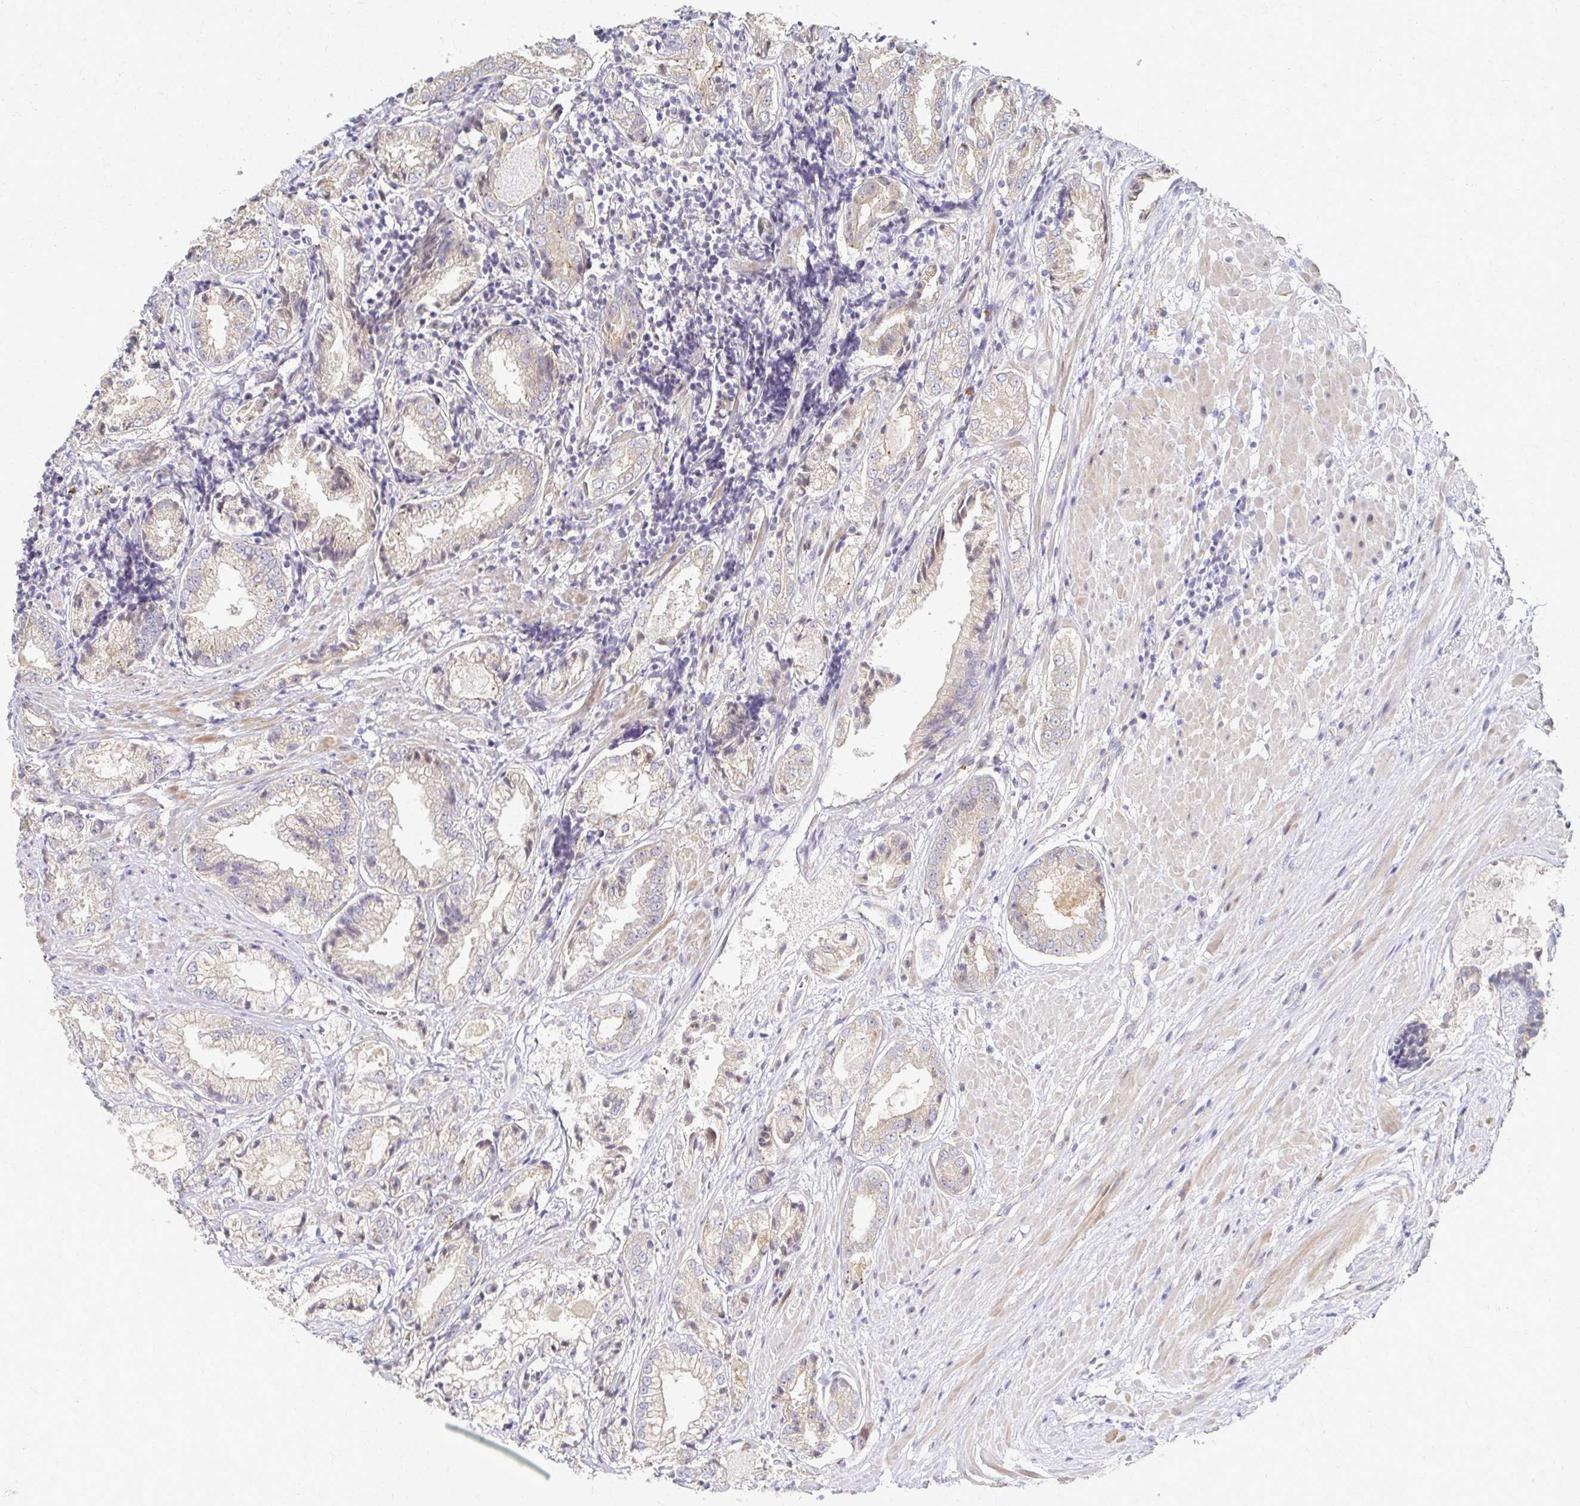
{"staining": {"intensity": "weak", "quantity": "<25%", "location": "cytoplasmic/membranous"}, "tissue": "prostate cancer", "cell_type": "Tumor cells", "image_type": "cancer", "snomed": [{"axis": "morphology", "description": "Adenocarcinoma, High grade"}, {"axis": "topography", "description": "Prostate"}], "caption": "Immunohistochemistry (IHC) of prostate cancer exhibits no staining in tumor cells.", "gene": "SKA2", "patient": {"sex": "male", "age": 61}}